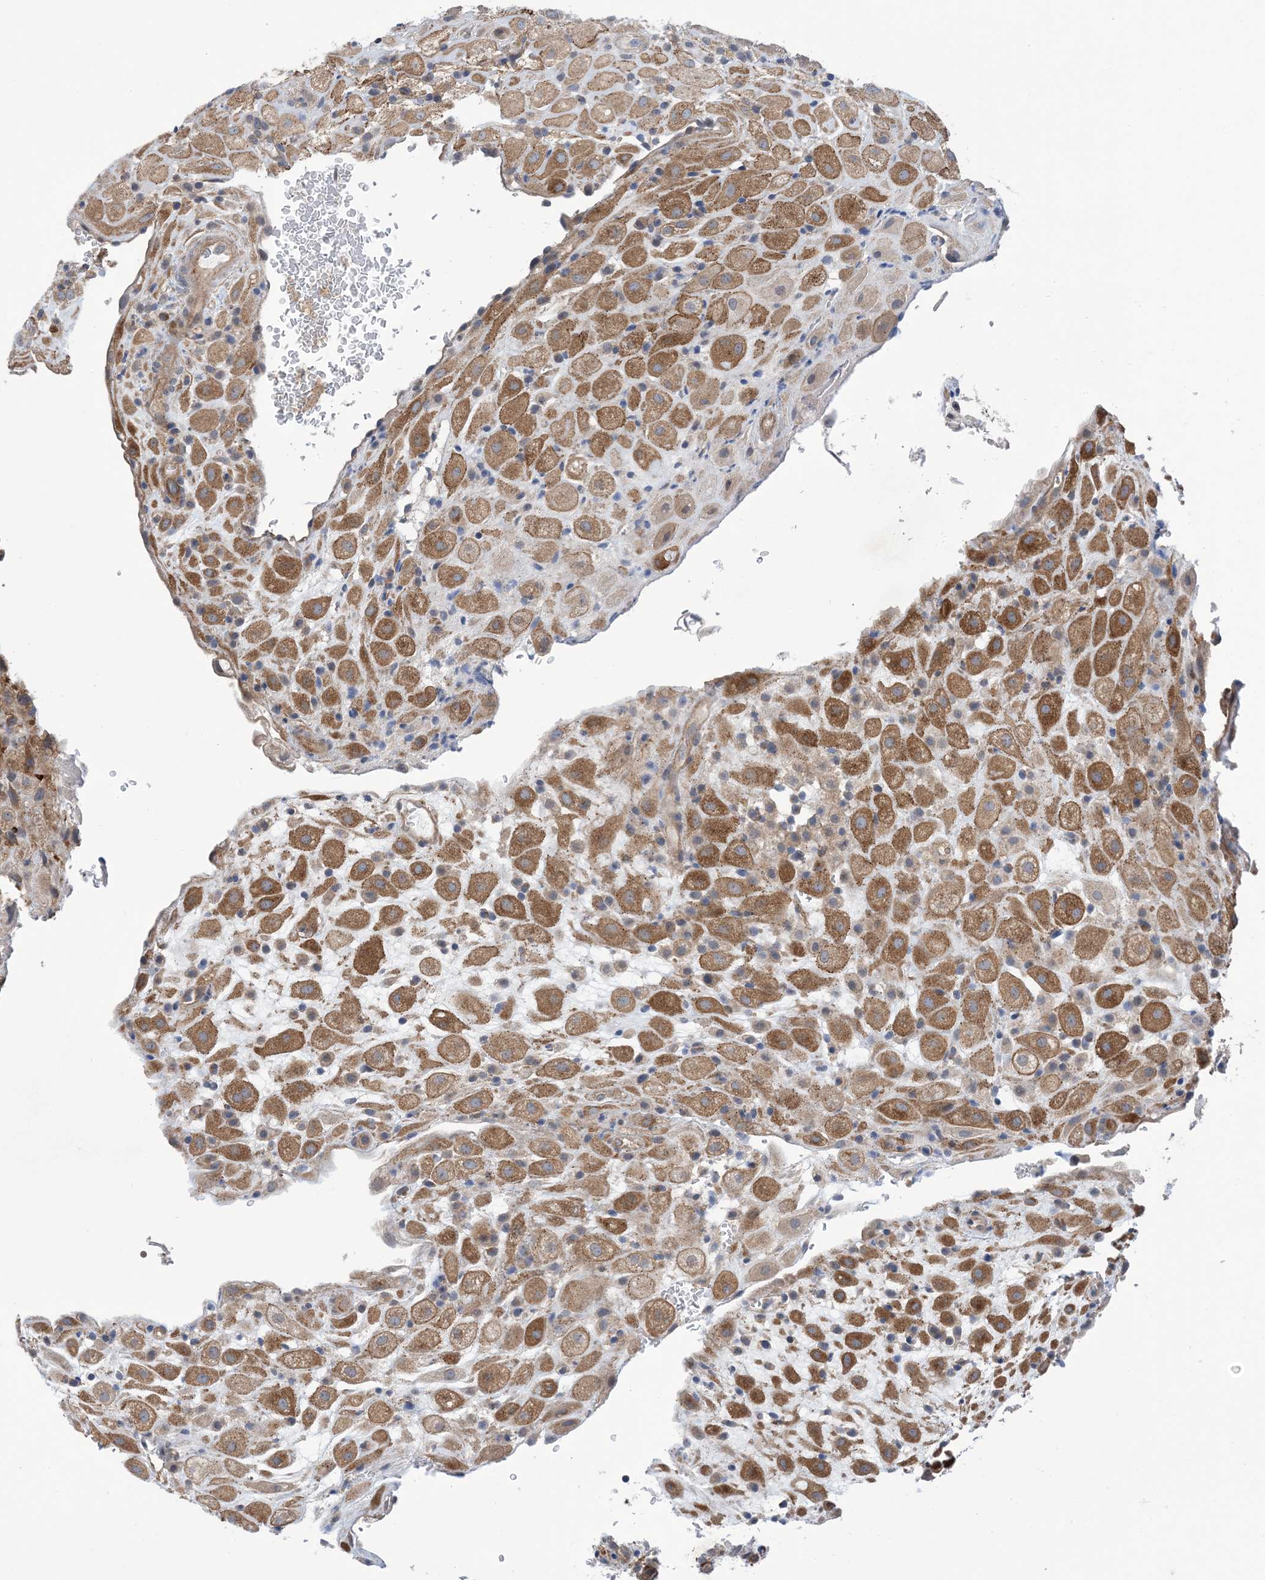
{"staining": {"intensity": "moderate", "quantity": ">75%", "location": "cytoplasmic/membranous"}, "tissue": "placenta", "cell_type": "Decidual cells", "image_type": "normal", "snomed": [{"axis": "morphology", "description": "Normal tissue, NOS"}, {"axis": "topography", "description": "Placenta"}], "caption": "Protein expression analysis of normal placenta displays moderate cytoplasmic/membranous expression in approximately >75% of decidual cells.", "gene": "EHBP1", "patient": {"sex": "female", "age": 35}}